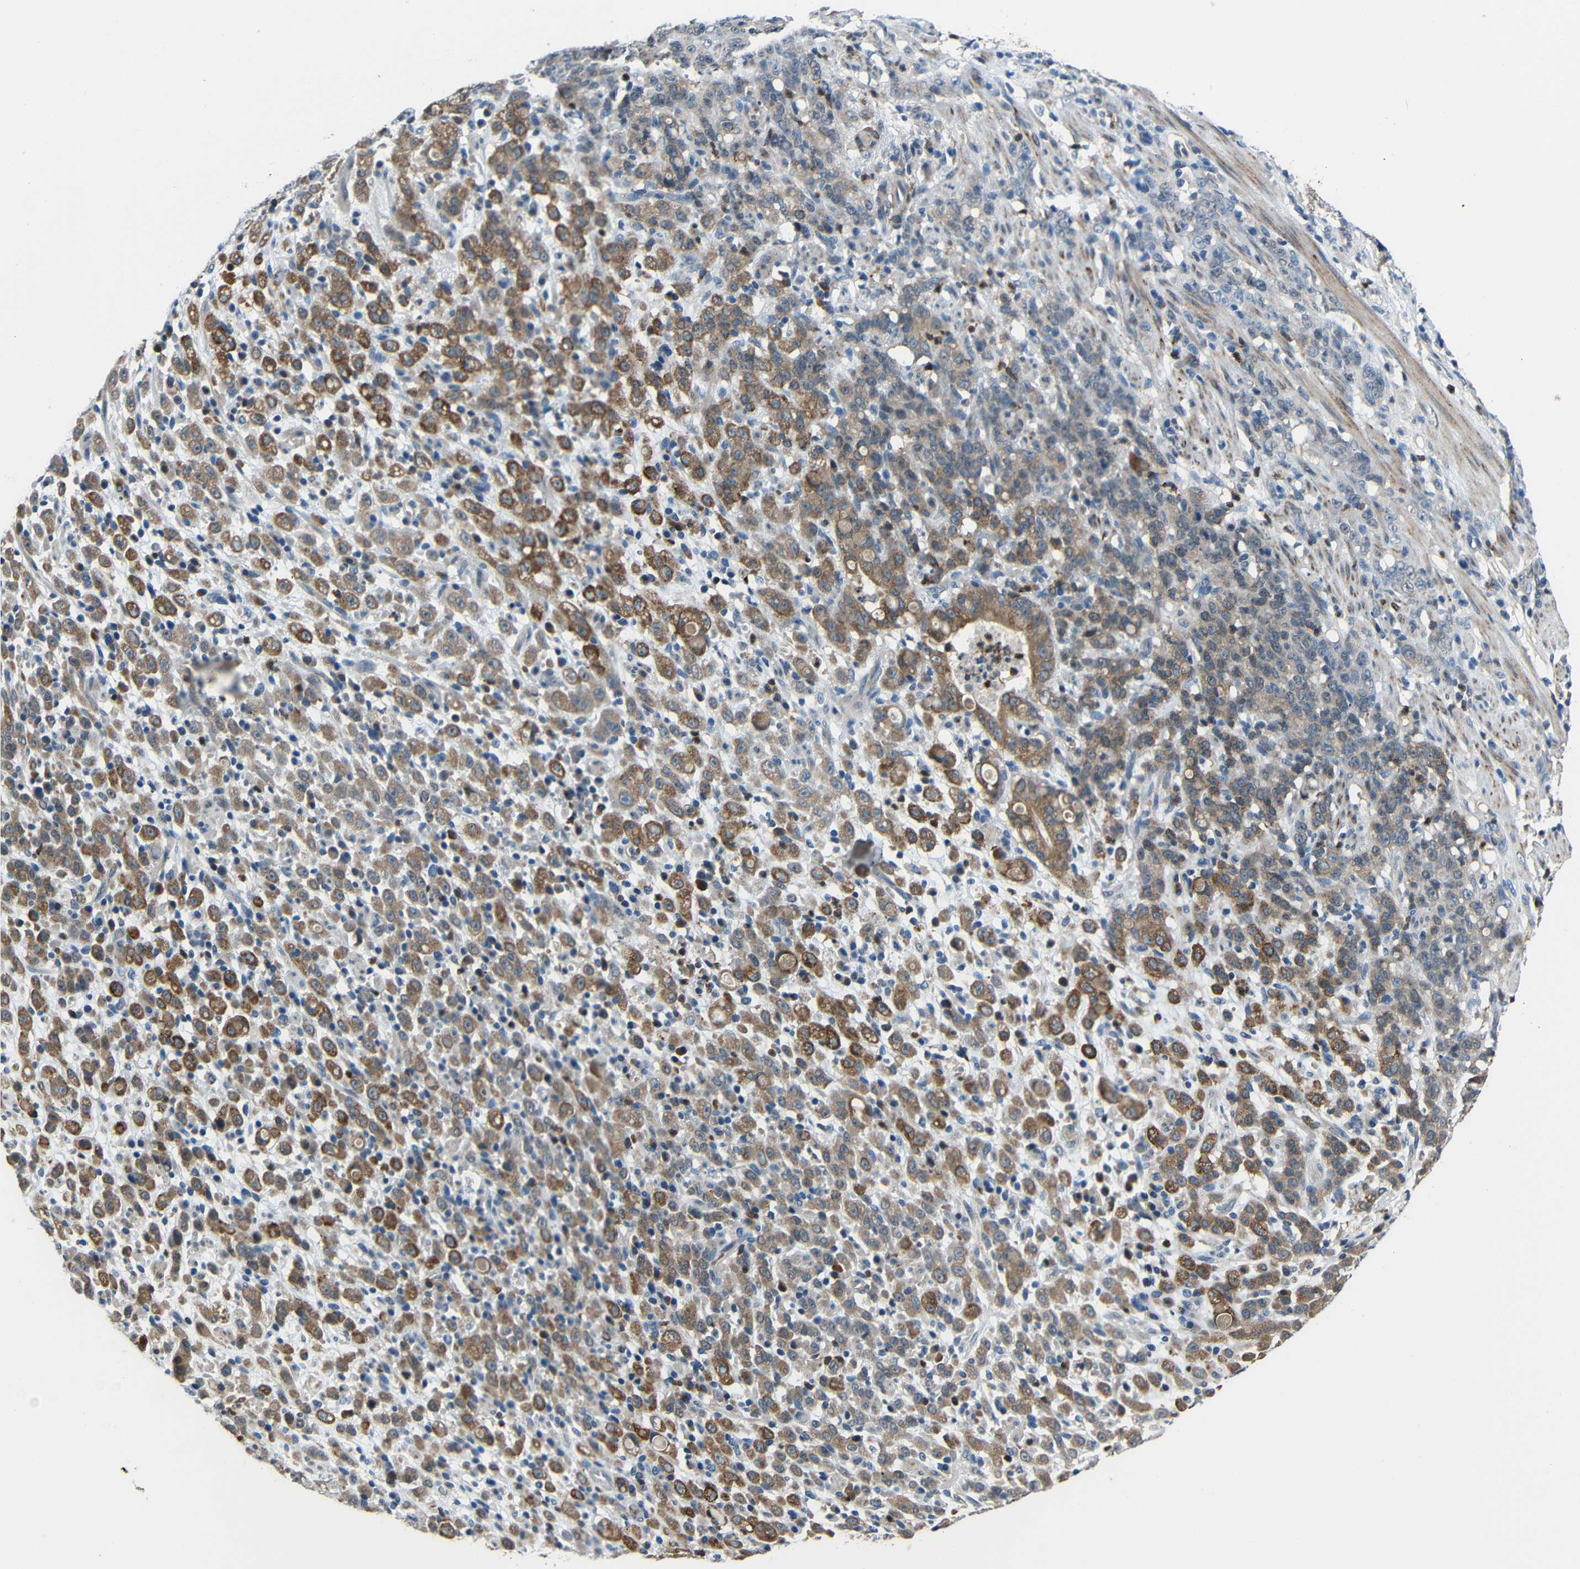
{"staining": {"intensity": "moderate", "quantity": ">75%", "location": "cytoplasmic/membranous"}, "tissue": "stomach cancer", "cell_type": "Tumor cells", "image_type": "cancer", "snomed": [{"axis": "morphology", "description": "Adenocarcinoma, NOS"}, {"axis": "topography", "description": "Stomach, lower"}], "caption": "Protein staining by immunohistochemistry shows moderate cytoplasmic/membranous positivity in about >75% of tumor cells in stomach cancer (adenocarcinoma).", "gene": "STBD1", "patient": {"sex": "male", "age": 88}}